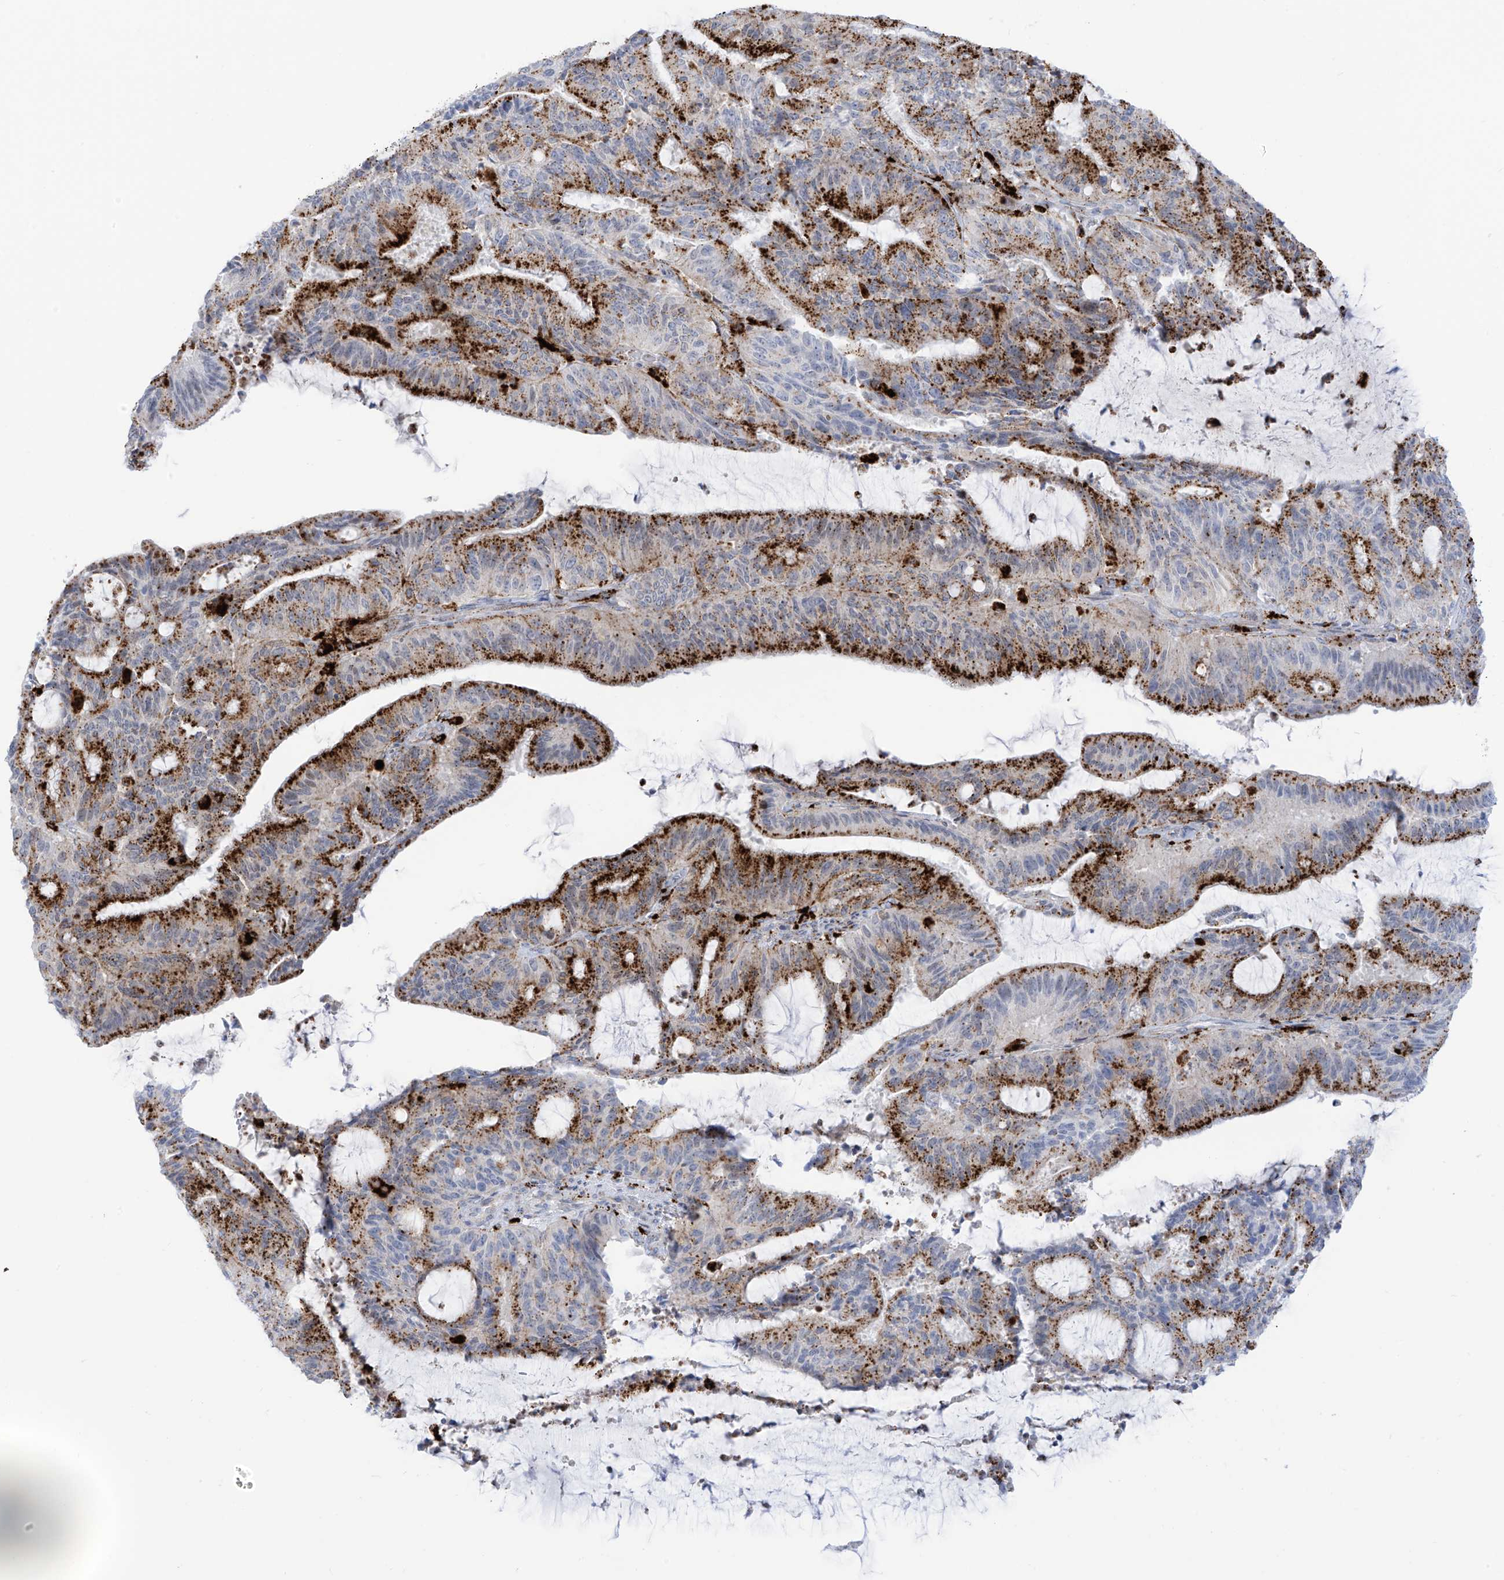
{"staining": {"intensity": "strong", "quantity": ">75%", "location": "cytoplasmic/membranous"}, "tissue": "liver cancer", "cell_type": "Tumor cells", "image_type": "cancer", "snomed": [{"axis": "morphology", "description": "Normal tissue, NOS"}, {"axis": "morphology", "description": "Cholangiocarcinoma"}, {"axis": "topography", "description": "Liver"}, {"axis": "topography", "description": "Peripheral nerve tissue"}], "caption": "There is high levels of strong cytoplasmic/membranous expression in tumor cells of liver cancer, as demonstrated by immunohistochemical staining (brown color).", "gene": "PSPH", "patient": {"sex": "female", "age": 73}}